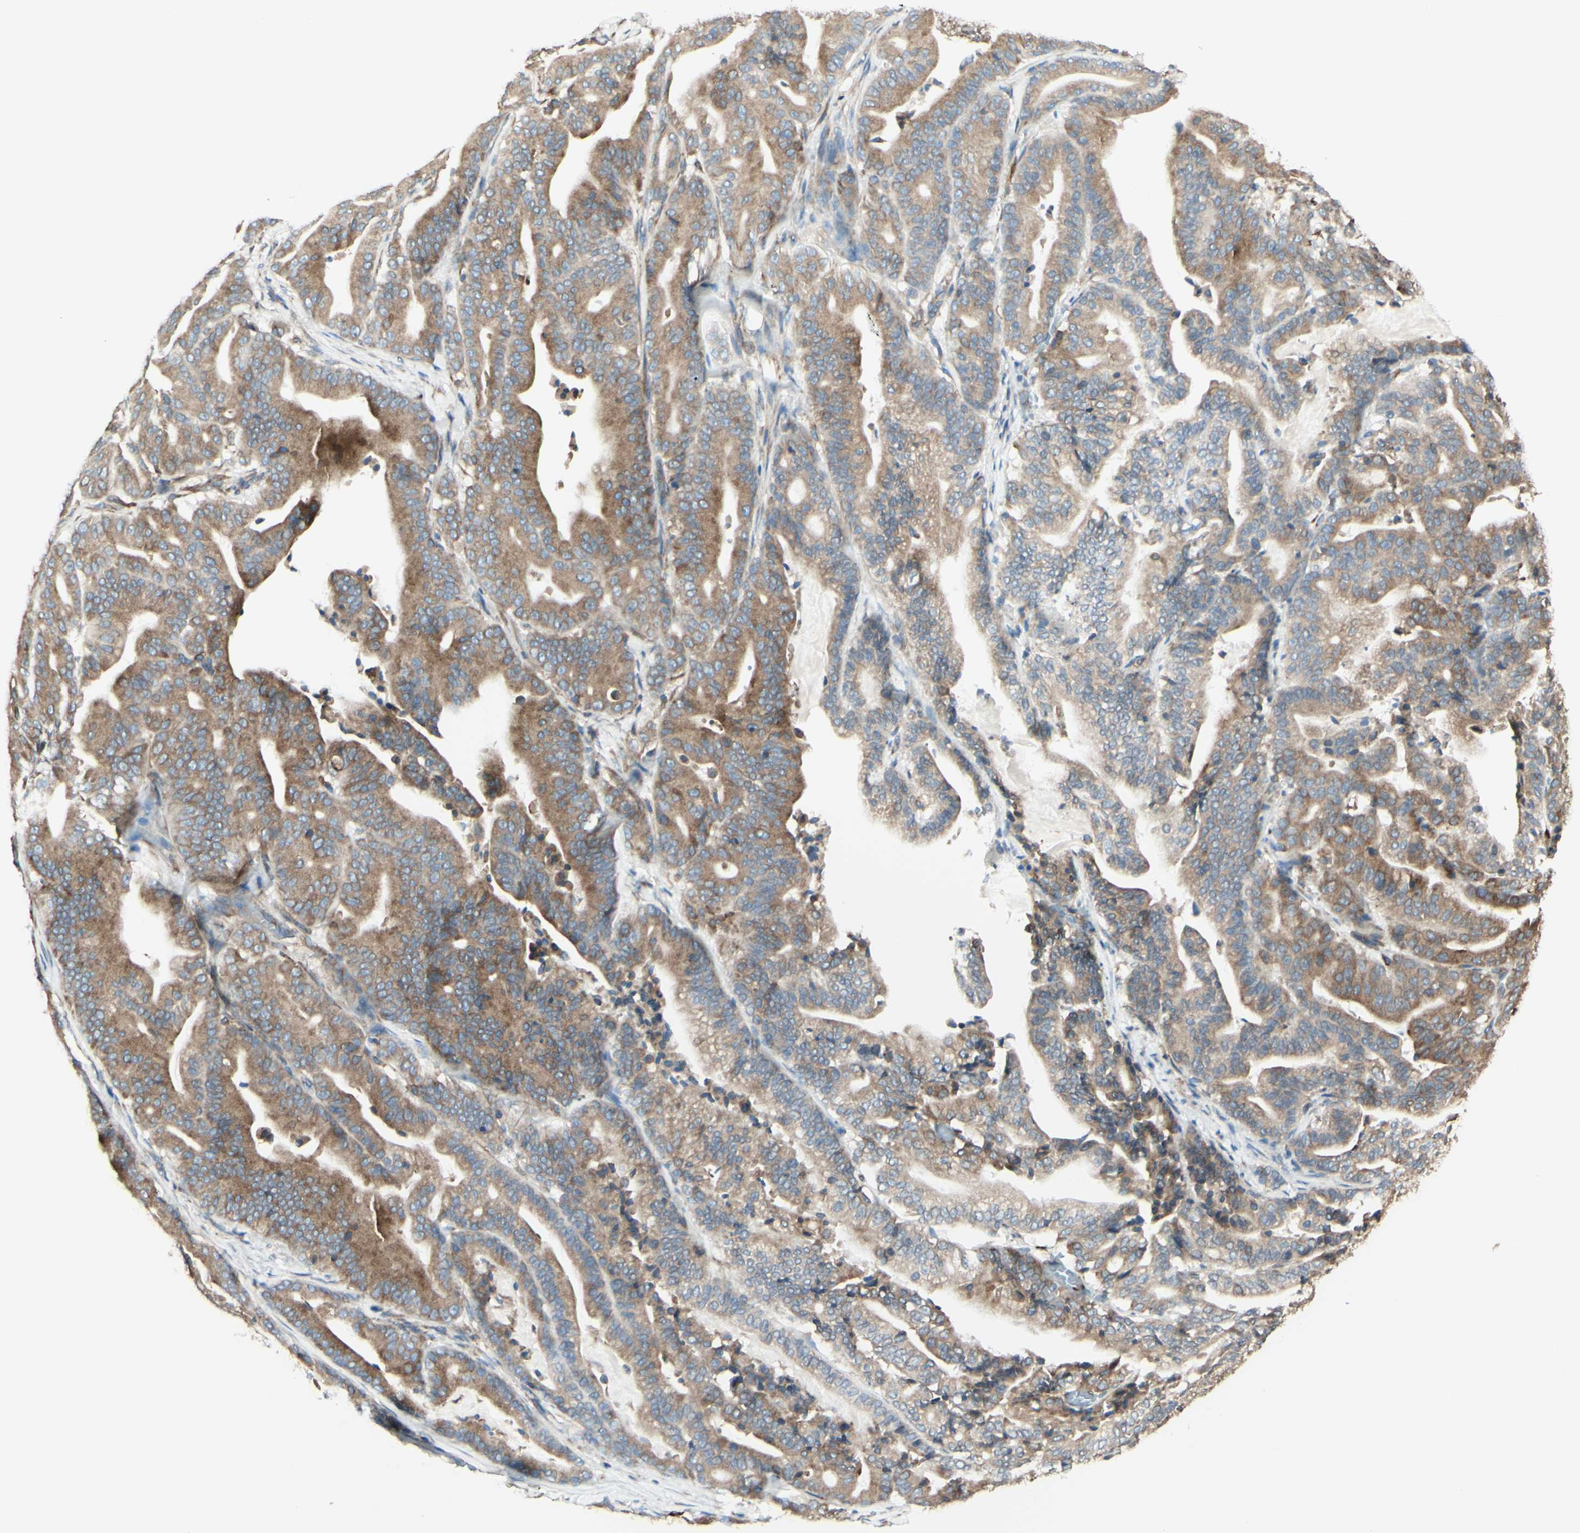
{"staining": {"intensity": "moderate", "quantity": ">75%", "location": "cytoplasmic/membranous"}, "tissue": "pancreatic cancer", "cell_type": "Tumor cells", "image_type": "cancer", "snomed": [{"axis": "morphology", "description": "Adenocarcinoma, NOS"}, {"axis": "topography", "description": "Pancreas"}], "caption": "This photomicrograph shows adenocarcinoma (pancreatic) stained with IHC to label a protein in brown. The cytoplasmic/membranous of tumor cells show moderate positivity for the protein. Nuclei are counter-stained blue.", "gene": "DNAJB11", "patient": {"sex": "male", "age": 63}}